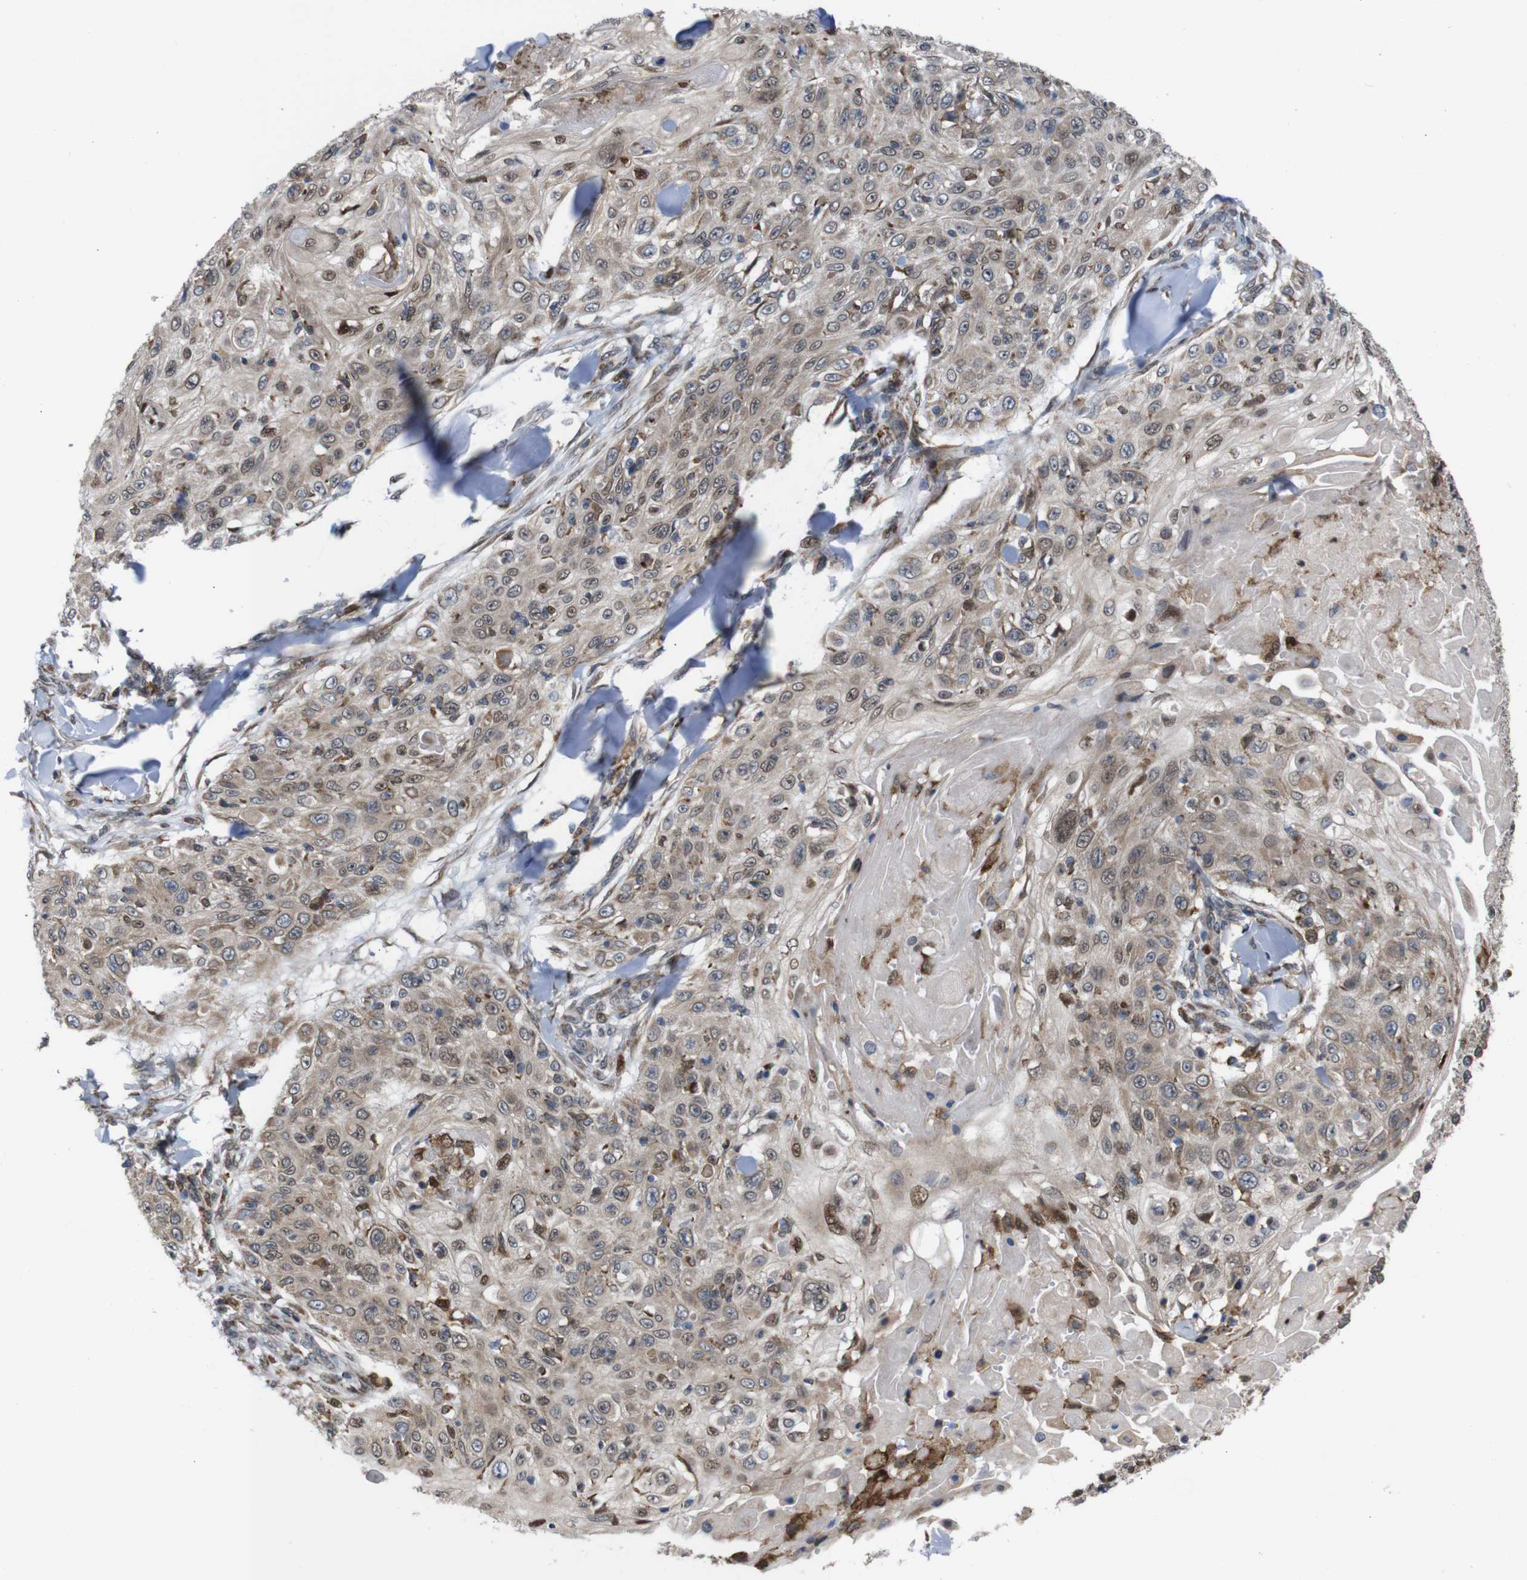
{"staining": {"intensity": "moderate", "quantity": "25%-75%", "location": "cytoplasmic/membranous,nuclear"}, "tissue": "skin cancer", "cell_type": "Tumor cells", "image_type": "cancer", "snomed": [{"axis": "morphology", "description": "Squamous cell carcinoma, NOS"}, {"axis": "topography", "description": "Skin"}], "caption": "IHC micrograph of squamous cell carcinoma (skin) stained for a protein (brown), which displays medium levels of moderate cytoplasmic/membranous and nuclear staining in approximately 25%-75% of tumor cells.", "gene": "PTPN1", "patient": {"sex": "male", "age": 86}}